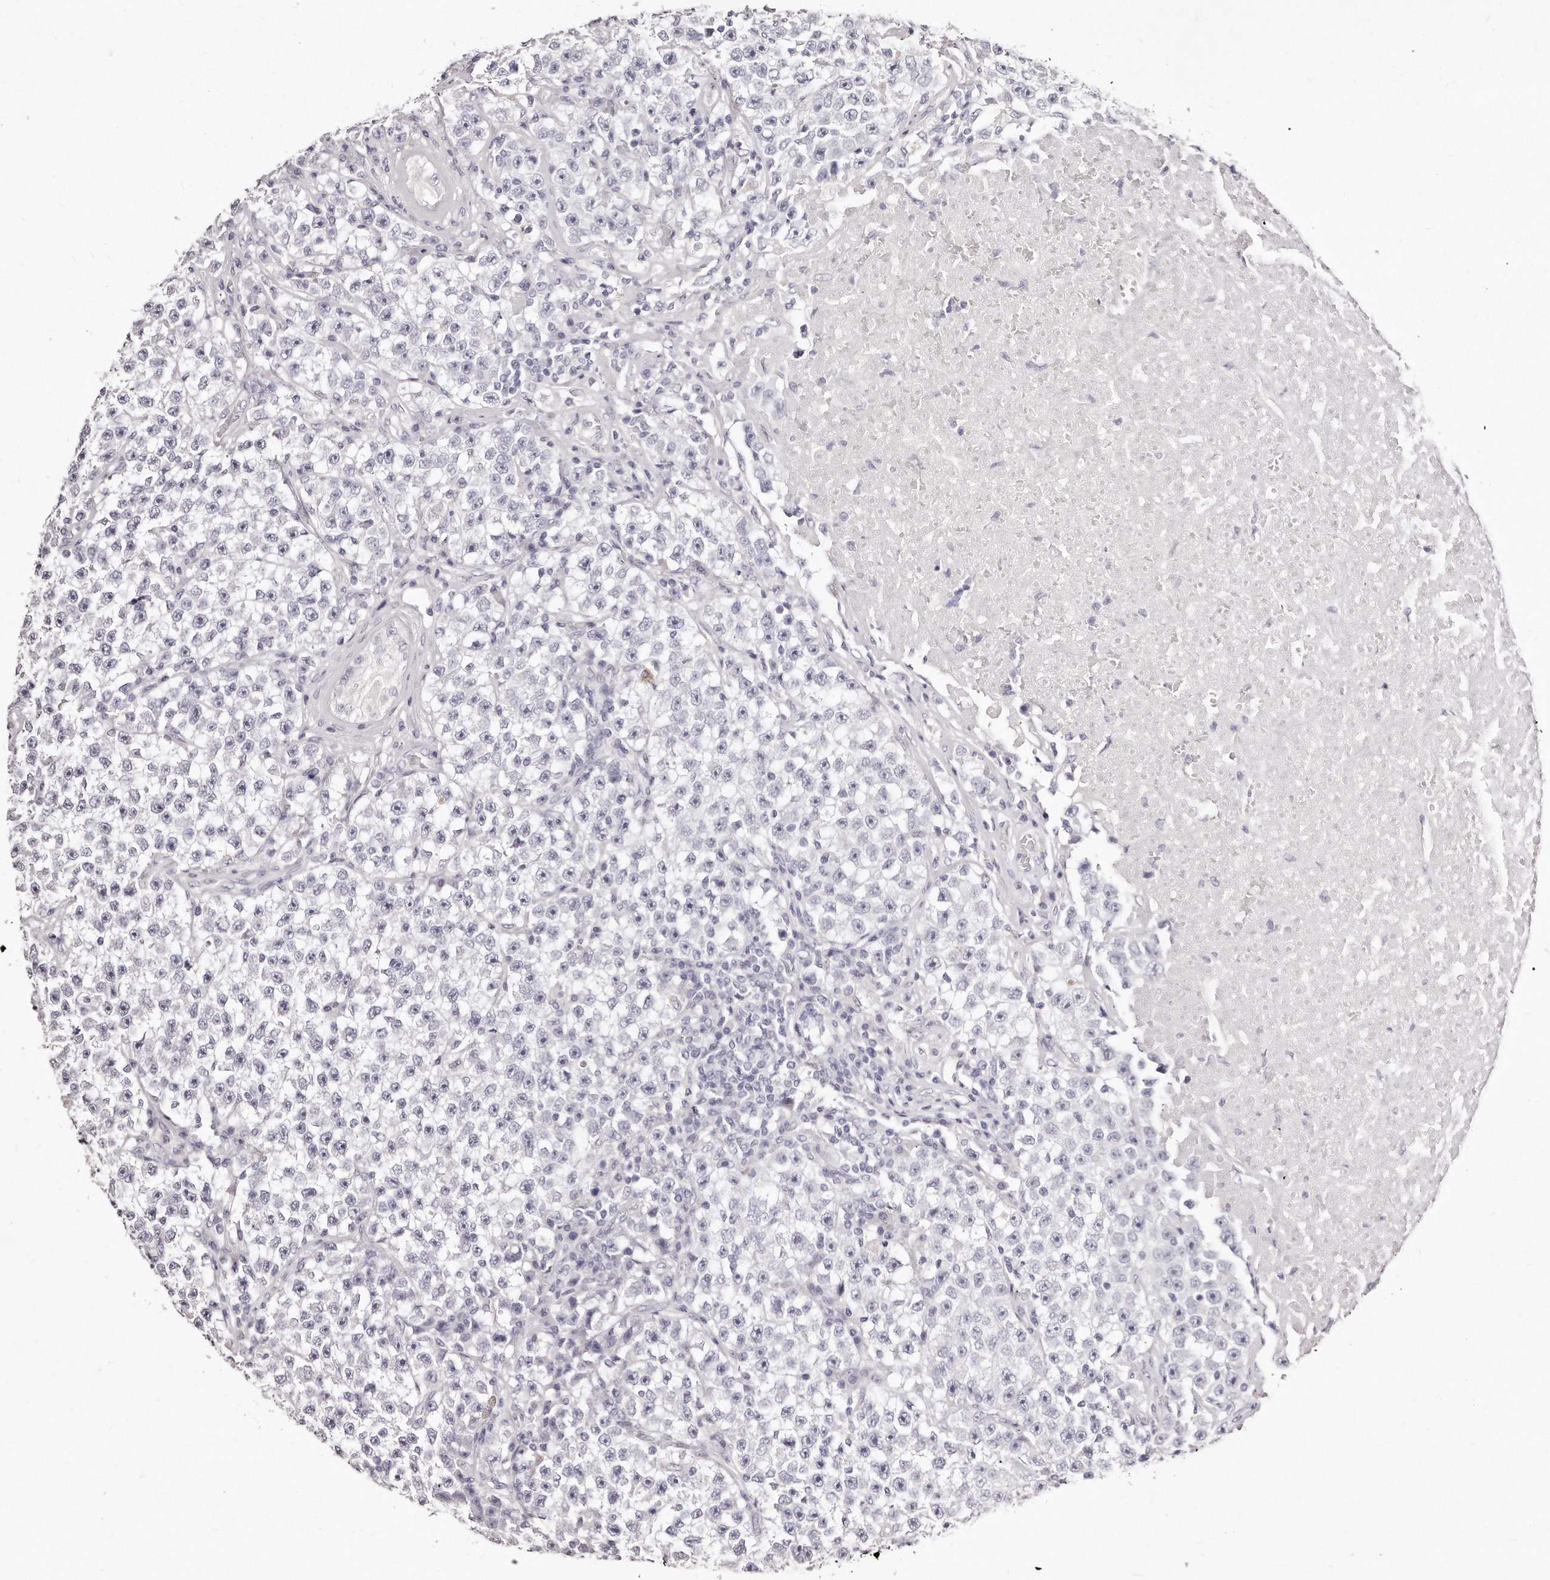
{"staining": {"intensity": "negative", "quantity": "none", "location": "none"}, "tissue": "testis cancer", "cell_type": "Tumor cells", "image_type": "cancer", "snomed": [{"axis": "morphology", "description": "Seminoma, NOS"}, {"axis": "topography", "description": "Testis"}], "caption": "Testis seminoma was stained to show a protein in brown. There is no significant staining in tumor cells.", "gene": "GDA", "patient": {"sex": "male", "age": 22}}